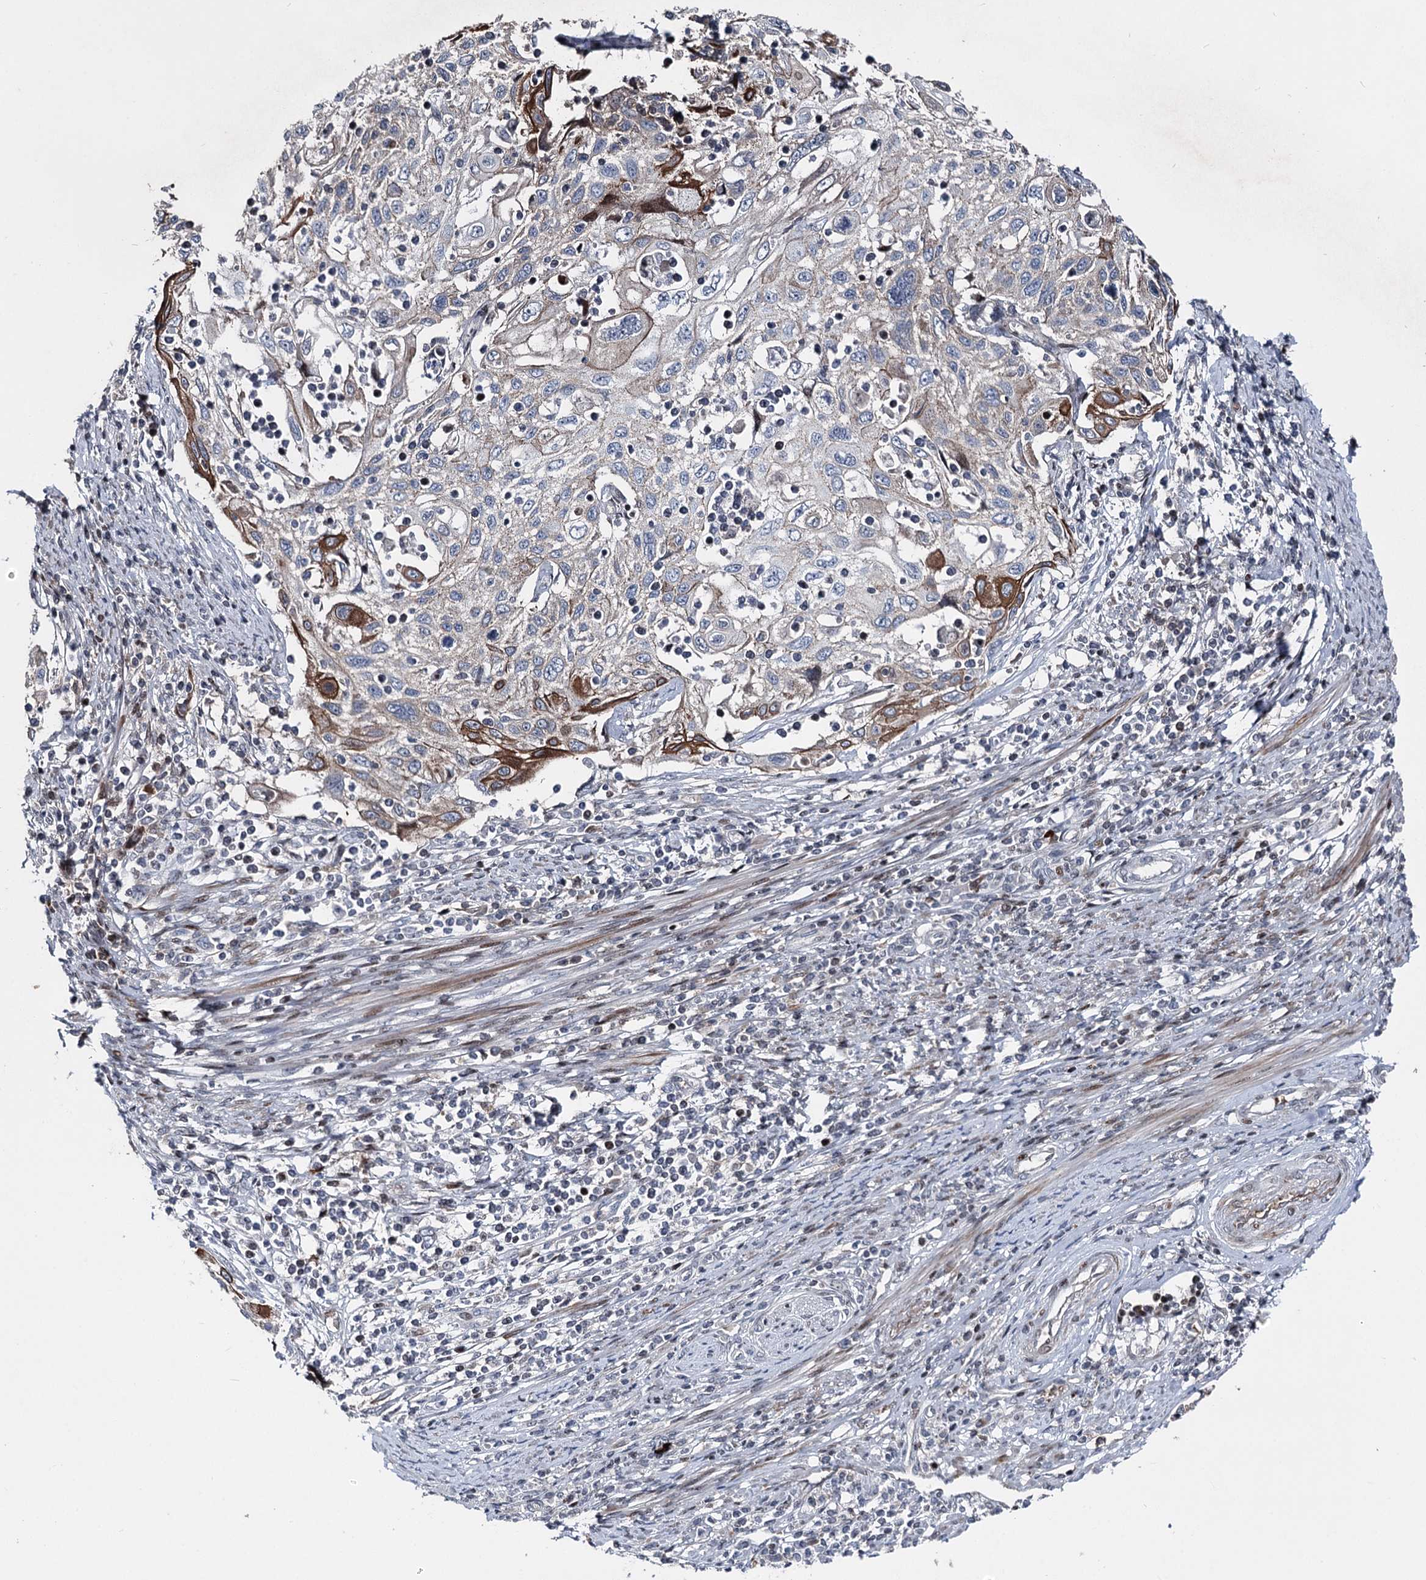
{"staining": {"intensity": "moderate", "quantity": "<25%", "location": "cytoplasmic/membranous"}, "tissue": "cervical cancer", "cell_type": "Tumor cells", "image_type": "cancer", "snomed": [{"axis": "morphology", "description": "Squamous cell carcinoma, NOS"}, {"axis": "topography", "description": "Cervix"}], "caption": "A histopathology image of cervical squamous cell carcinoma stained for a protein shows moderate cytoplasmic/membranous brown staining in tumor cells.", "gene": "ITFG2", "patient": {"sex": "female", "age": 70}}